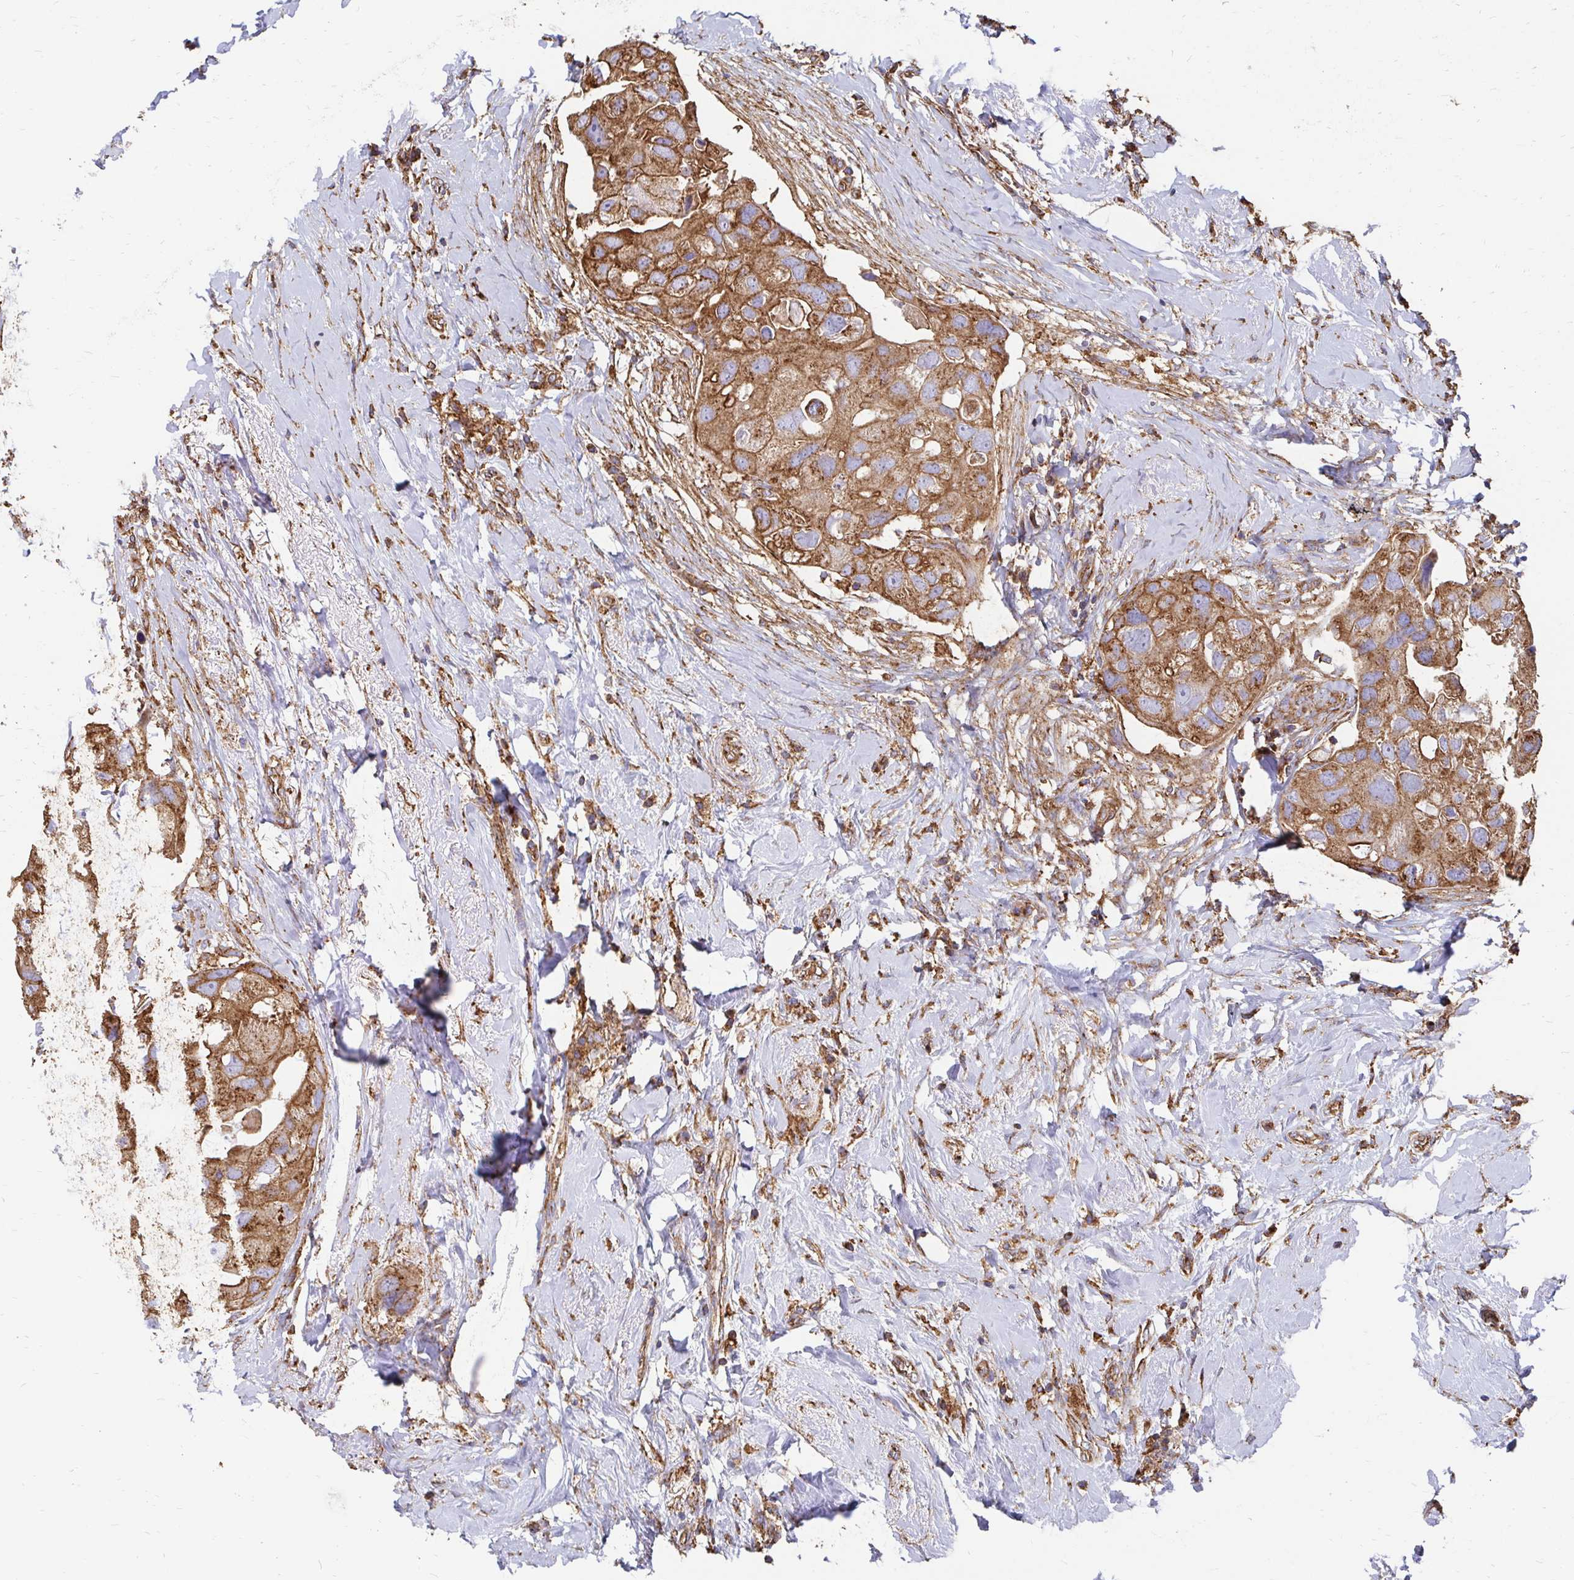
{"staining": {"intensity": "moderate", "quantity": ">75%", "location": "cytoplasmic/membranous"}, "tissue": "breast cancer", "cell_type": "Tumor cells", "image_type": "cancer", "snomed": [{"axis": "morphology", "description": "Duct carcinoma"}, {"axis": "topography", "description": "Breast"}], "caption": "Immunohistochemical staining of human breast cancer (intraductal carcinoma) exhibits medium levels of moderate cytoplasmic/membranous protein positivity in about >75% of tumor cells.", "gene": "CLTC", "patient": {"sex": "female", "age": 43}}